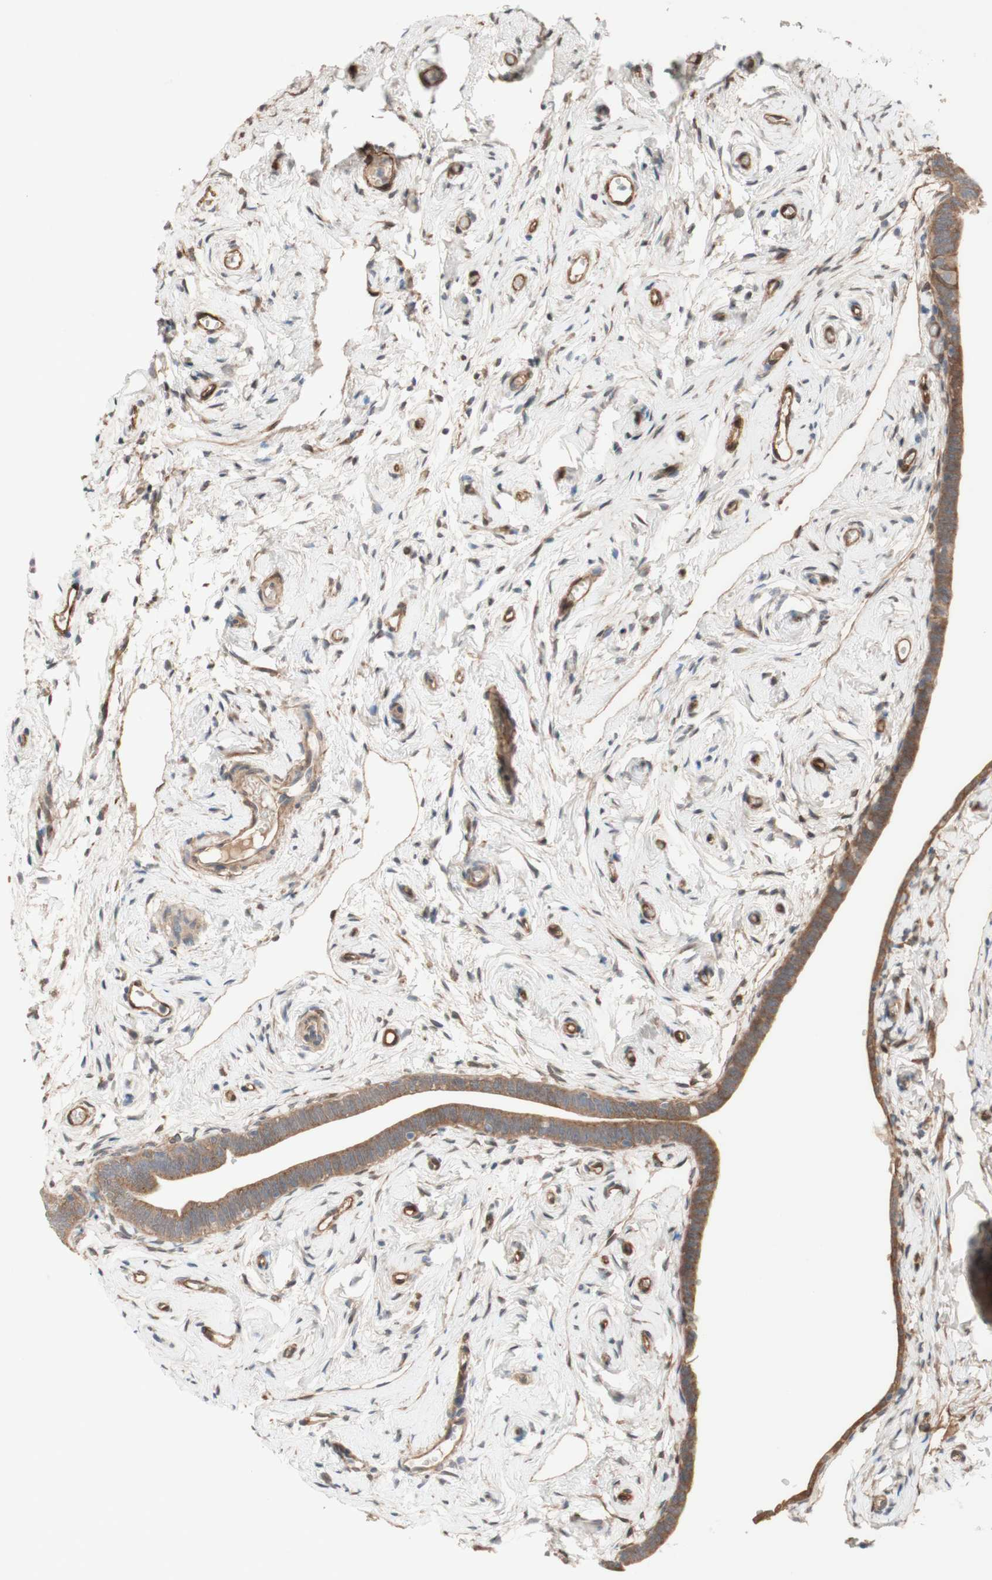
{"staining": {"intensity": "moderate", "quantity": ">75%", "location": "cytoplasmic/membranous"}, "tissue": "fallopian tube", "cell_type": "Glandular cells", "image_type": "normal", "snomed": [{"axis": "morphology", "description": "Normal tissue, NOS"}, {"axis": "topography", "description": "Fallopian tube"}], "caption": "Protein expression analysis of unremarkable fallopian tube demonstrates moderate cytoplasmic/membranous positivity in approximately >75% of glandular cells.", "gene": "CNN3", "patient": {"sex": "female", "age": 71}}